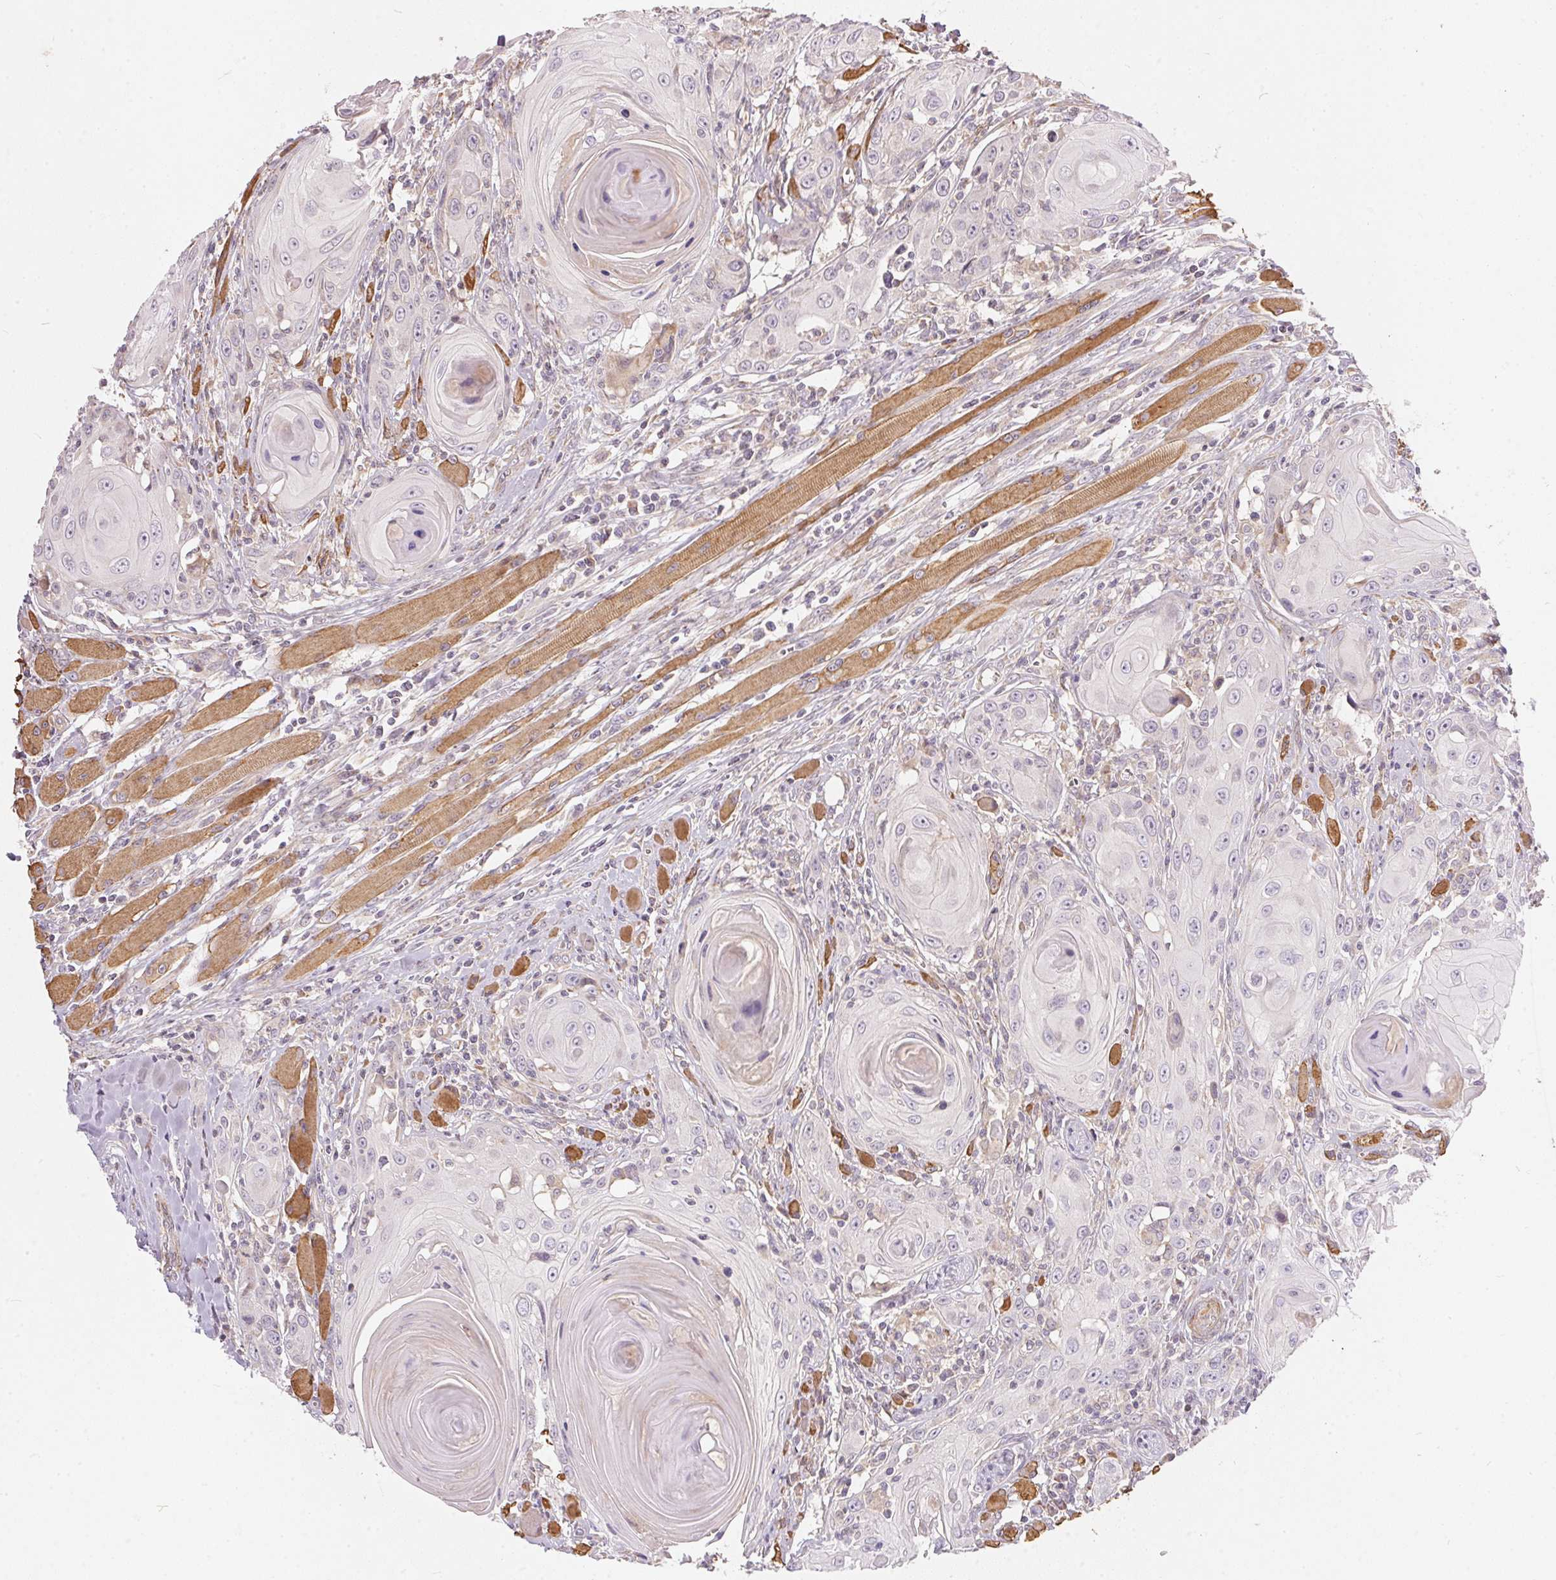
{"staining": {"intensity": "negative", "quantity": "none", "location": "none"}, "tissue": "head and neck cancer", "cell_type": "Tumor cells", "image_type": "cancer", "snomed": [{"axis": "morphology", "description": "Squamous cell carcinoma, NOS"}, {"axis": "topography", "description": "Head-Neck"}], "caption": "Tumor cells show no significant expression in head and neck cancer.", "gene": "VWA5B2", "patient": {"sex": "female", "age": 80}}